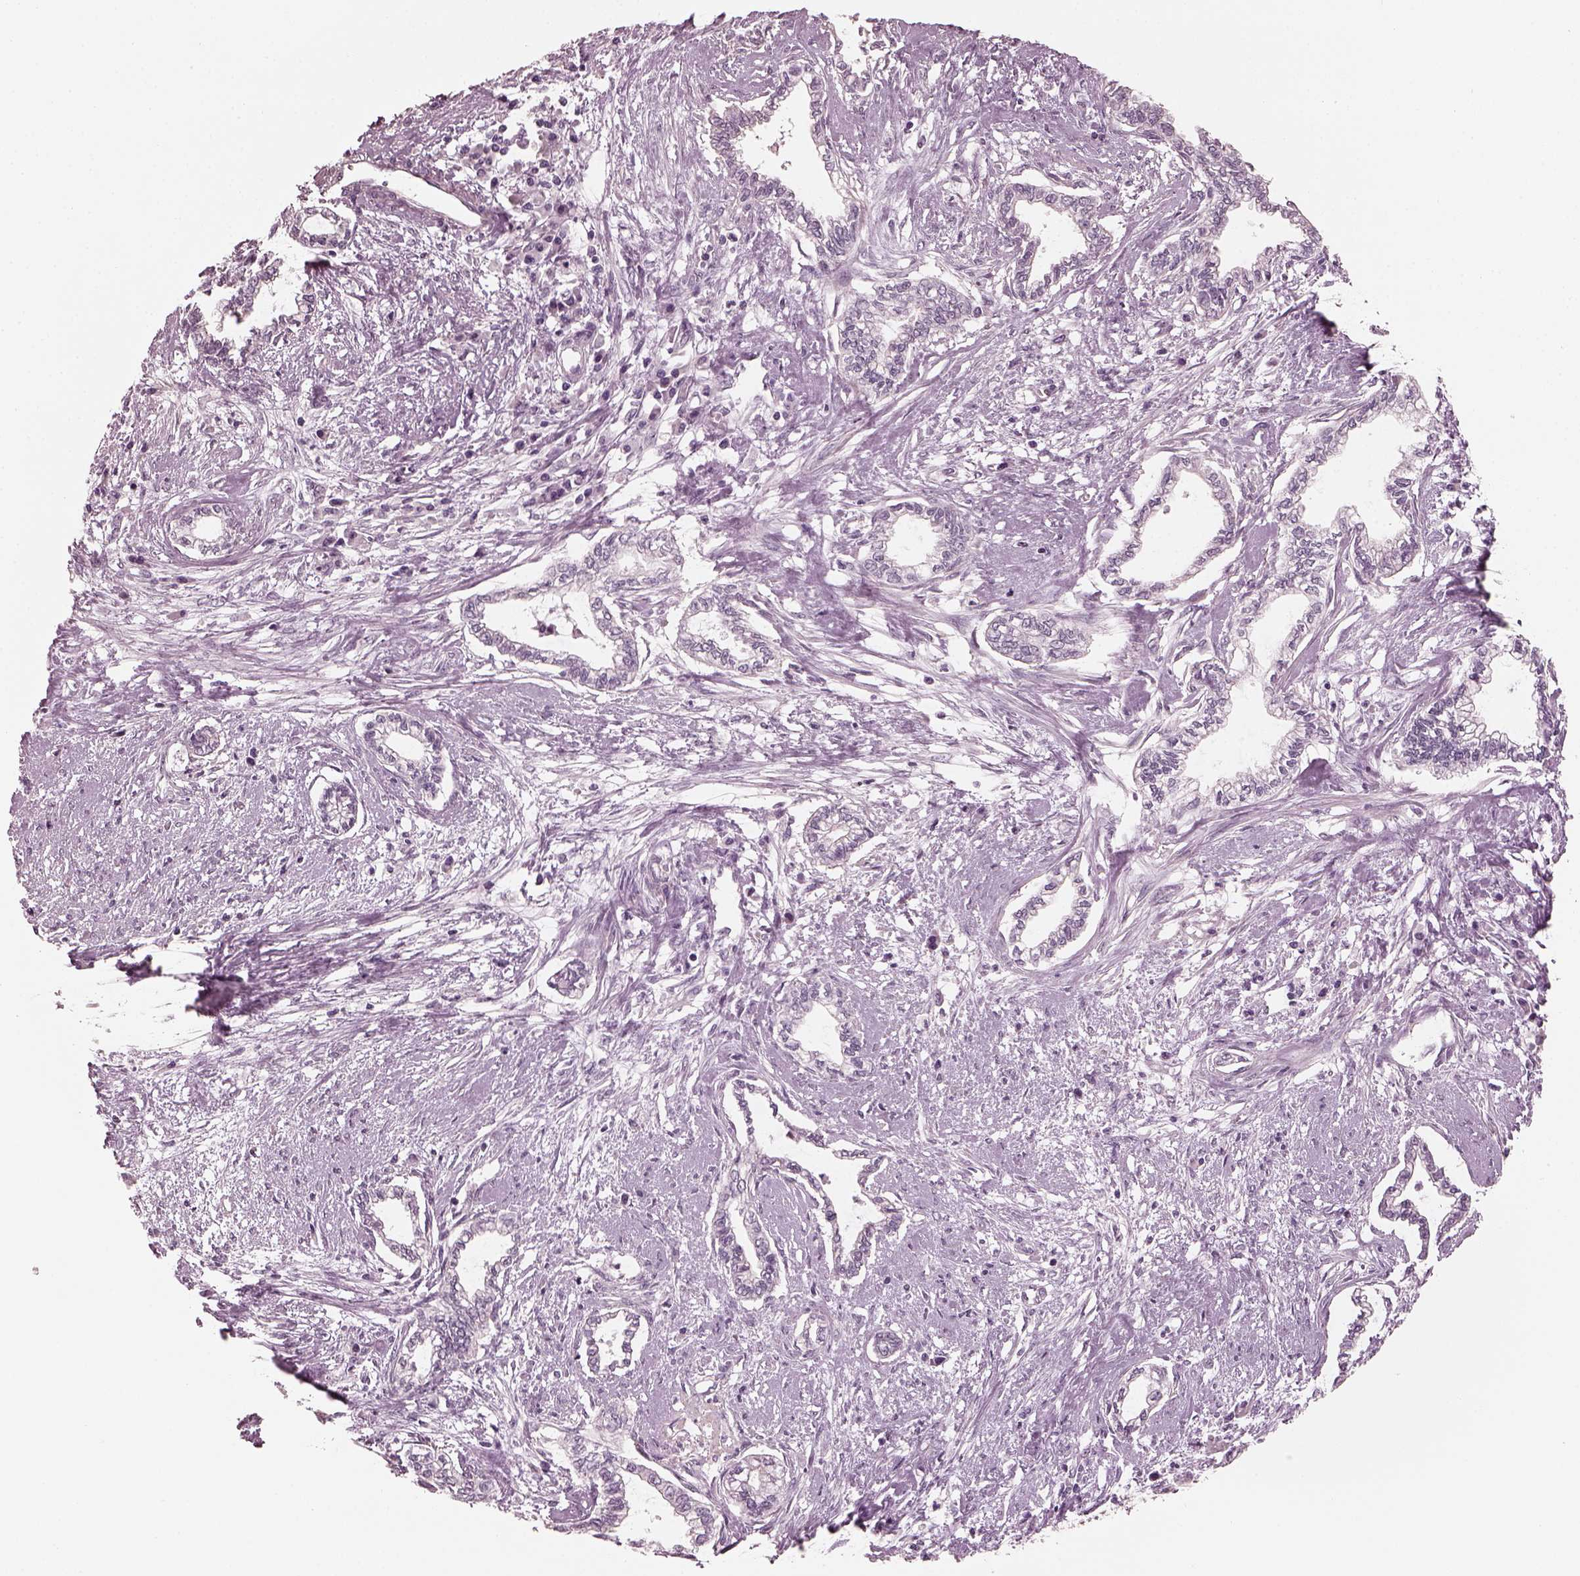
{"staining": {"intensity": "negative", "quantity": "none", "location": "none"}, "tissue": "cervical cancer", "cell_type": "Tumor cells", "image_type": "cancer", "snomed": [{"axis": "morphology", "description": "Adenocarcinoma, NOS"}, {"axis": "topography", "description": "Cervix"}], "caption": "An immunohistochemistry histopathology image of cervical cancer is shown. There is no staining in tumor cells of cervical cancer.", "gene": "OPTC", "patient": {"sex": "female", "age": 62}}